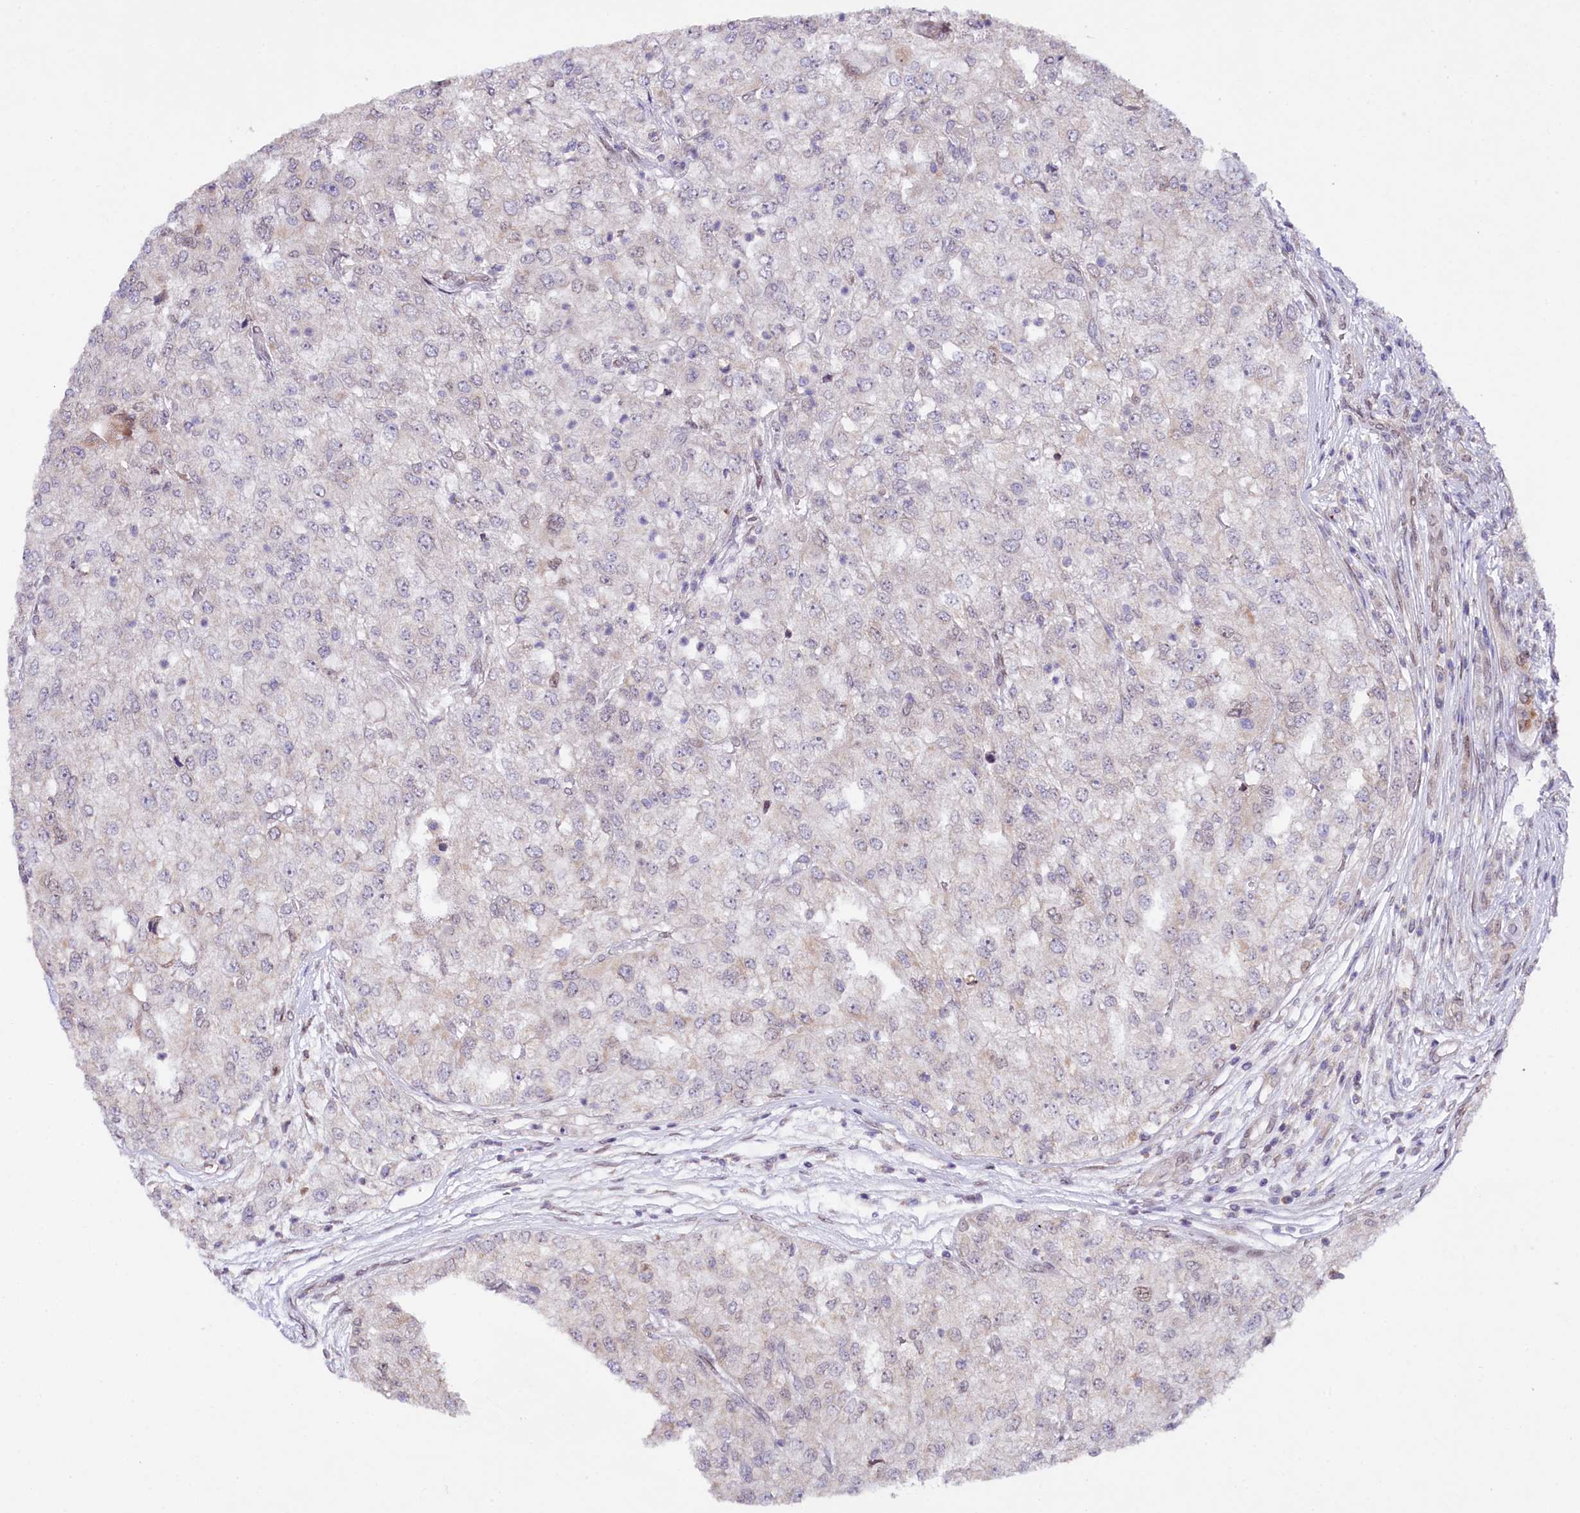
{"staining": {"intensity": "negative", "quantity": "none", "location": "none"}, "tissue": "renal cancer", "cell_type": "Tumor cells", "image_type": "cancer", "snomed": [{"axis": "morphology", "description": "Adenocarcinoma, NOS"}, {"axis": "topography", "description": "Kidney"}], "caption": "The photomicrograph shows no significant expression in tumor cells of renal cancer (adenocarcinoma).", "gene": "ZNF226", "patient": {"sex": "female", "age": 54}}